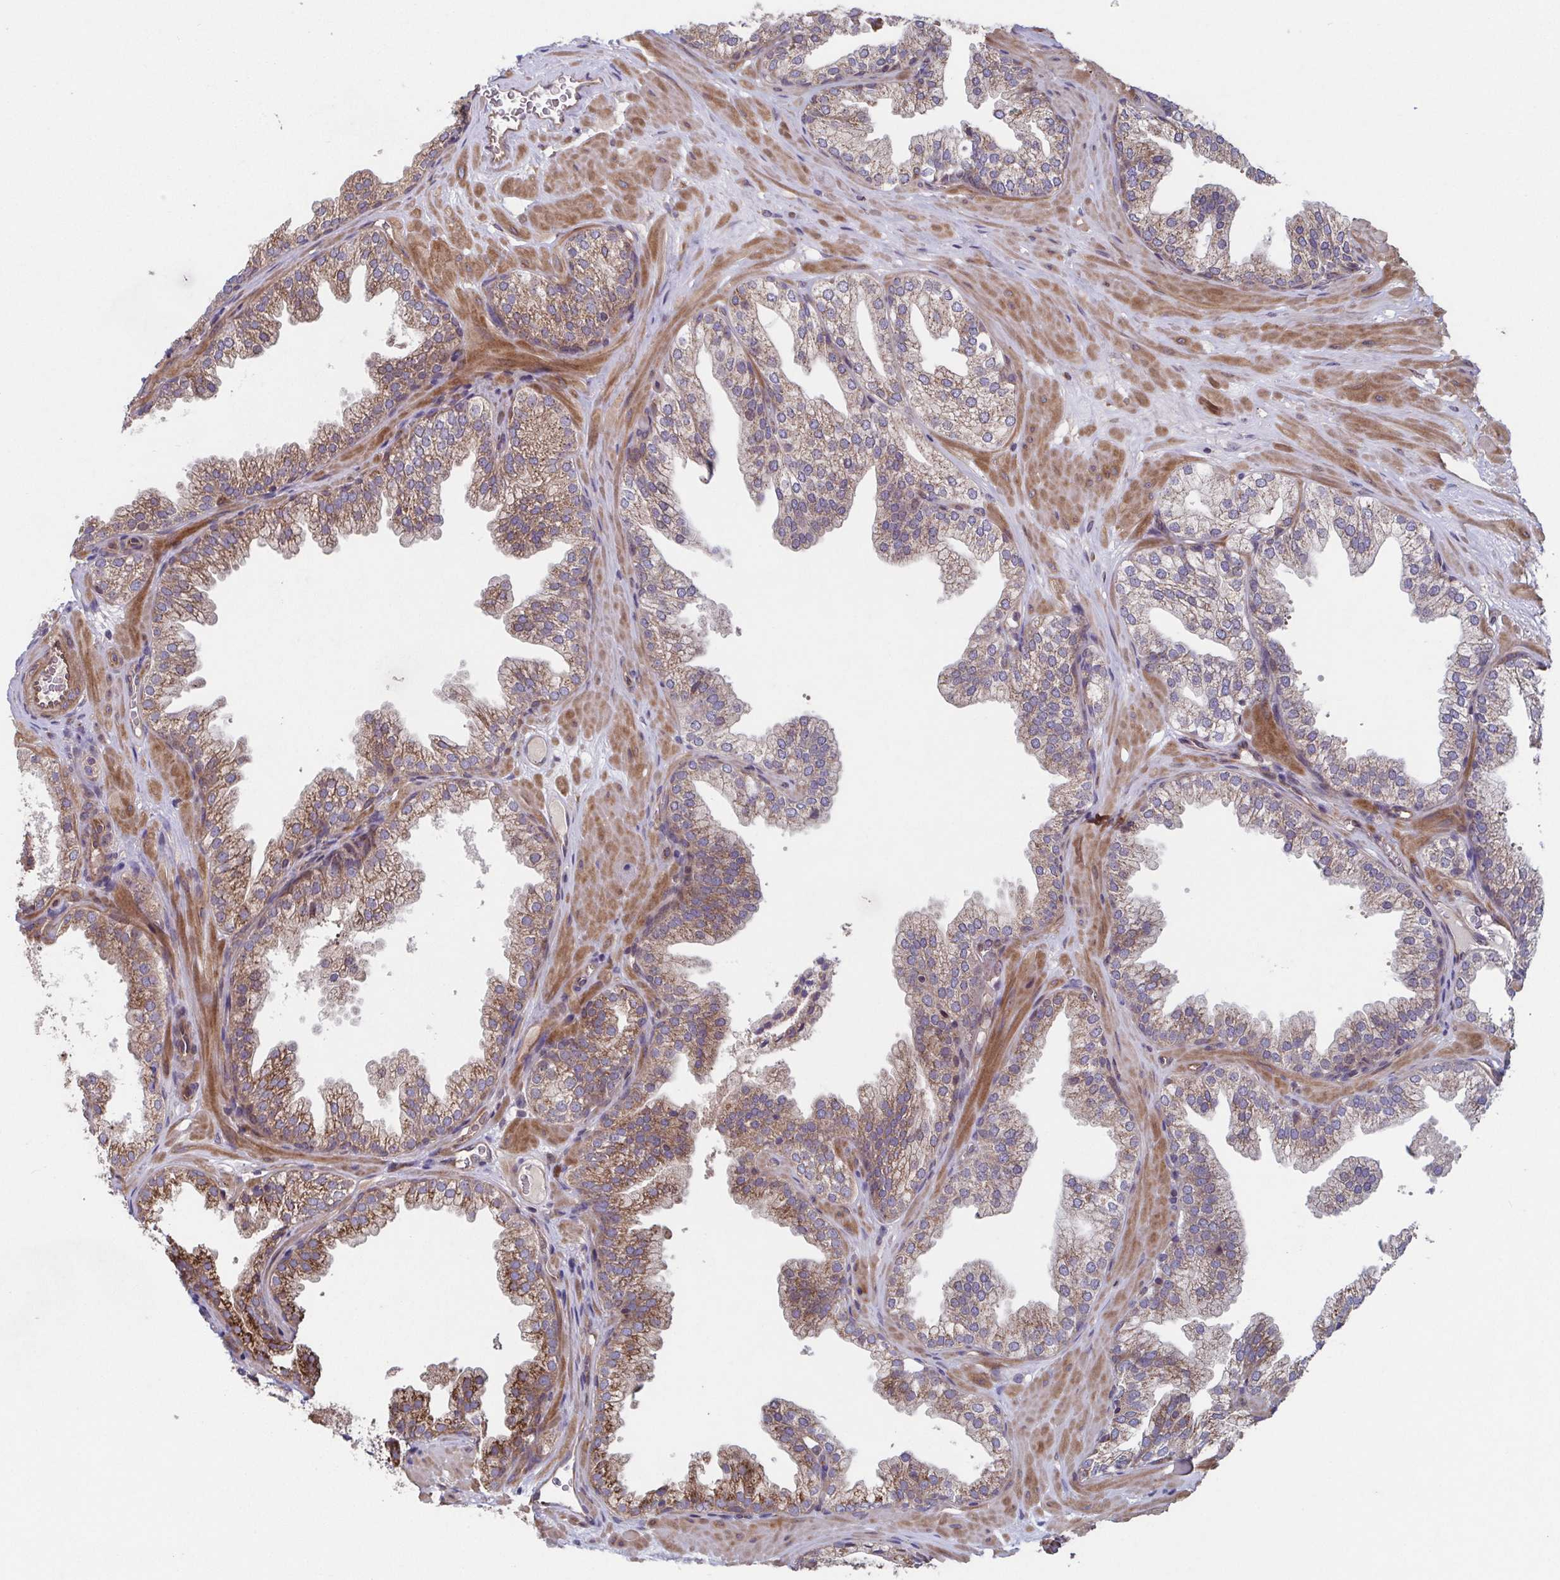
{"staining": {"intensity": "moderate", "quantity": "25%-75%", "location": "cytoplasmic/membranous"}, "tissue": "prostate", "cell_type": "Glandular cells", "image_type": "normal", "snomed": [{"axis": "morphology", "description": "Normal tissue, NOS"}, {"axis": "topography", "description": "Prostate"}], "caption": "Protein analysis of benign prostate demonstrates moderate cytoplasmic/membranous expression in about 25%-75% of glandular cells.", "gene": "COPB1", "patient": {"sex": "male", "age": 37}}